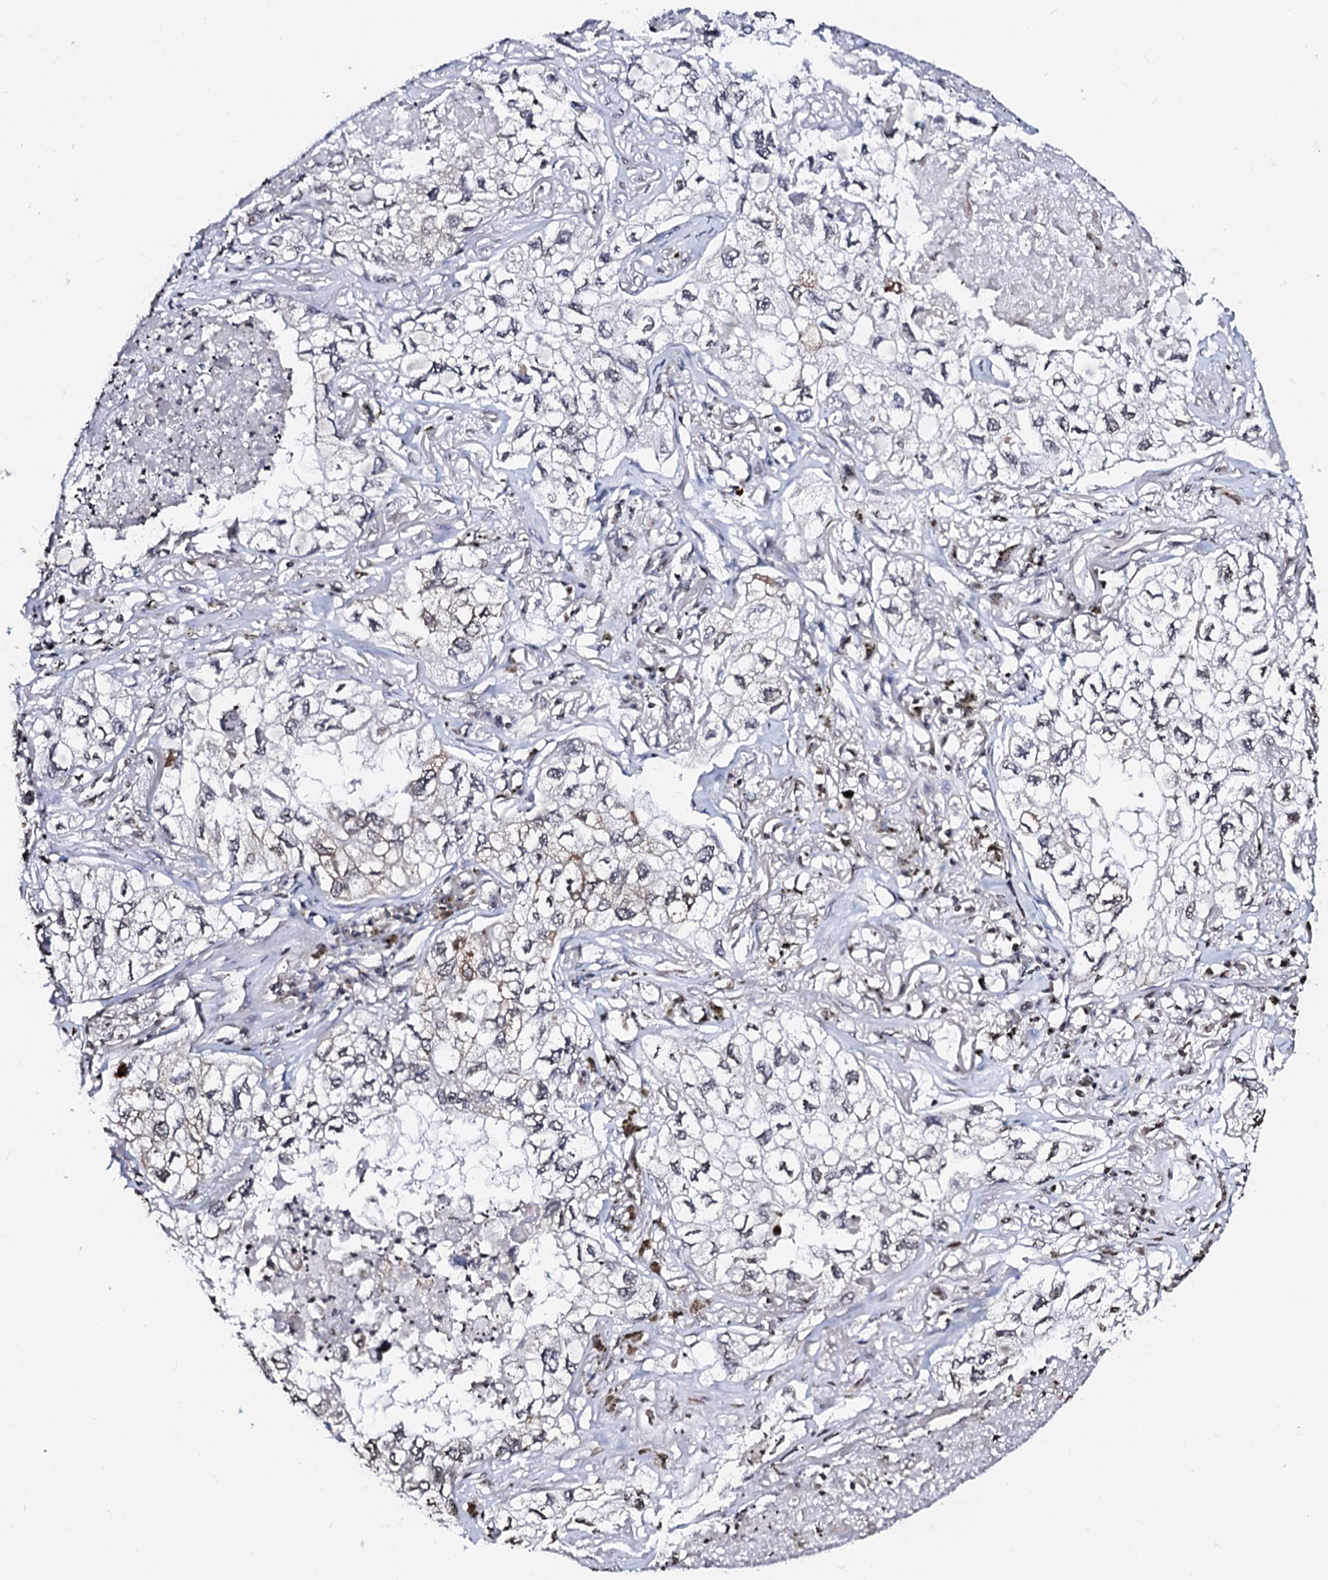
{"staining": {"intensity": "negative", "quantity": "none", "location": "none"}, "tissue": "lung cancer", "cell_type": "Tumor cells", "image_type": "cancer", "snomed": [{"axis": "morphology", "description": "Adenocarcinoma, NOS"}, {"axis": "topography", "description": "Lung"}], "caption": "IHC photomicrograph of lung cancer stained for a protein (brown), which reveals no expression in tumor cells. (DAB (3,3'-diaminobenzidine) IHC with hematoxylin counter stain).", "gene": "LSM11", "patient": {"sex": "male", "age": 65}}